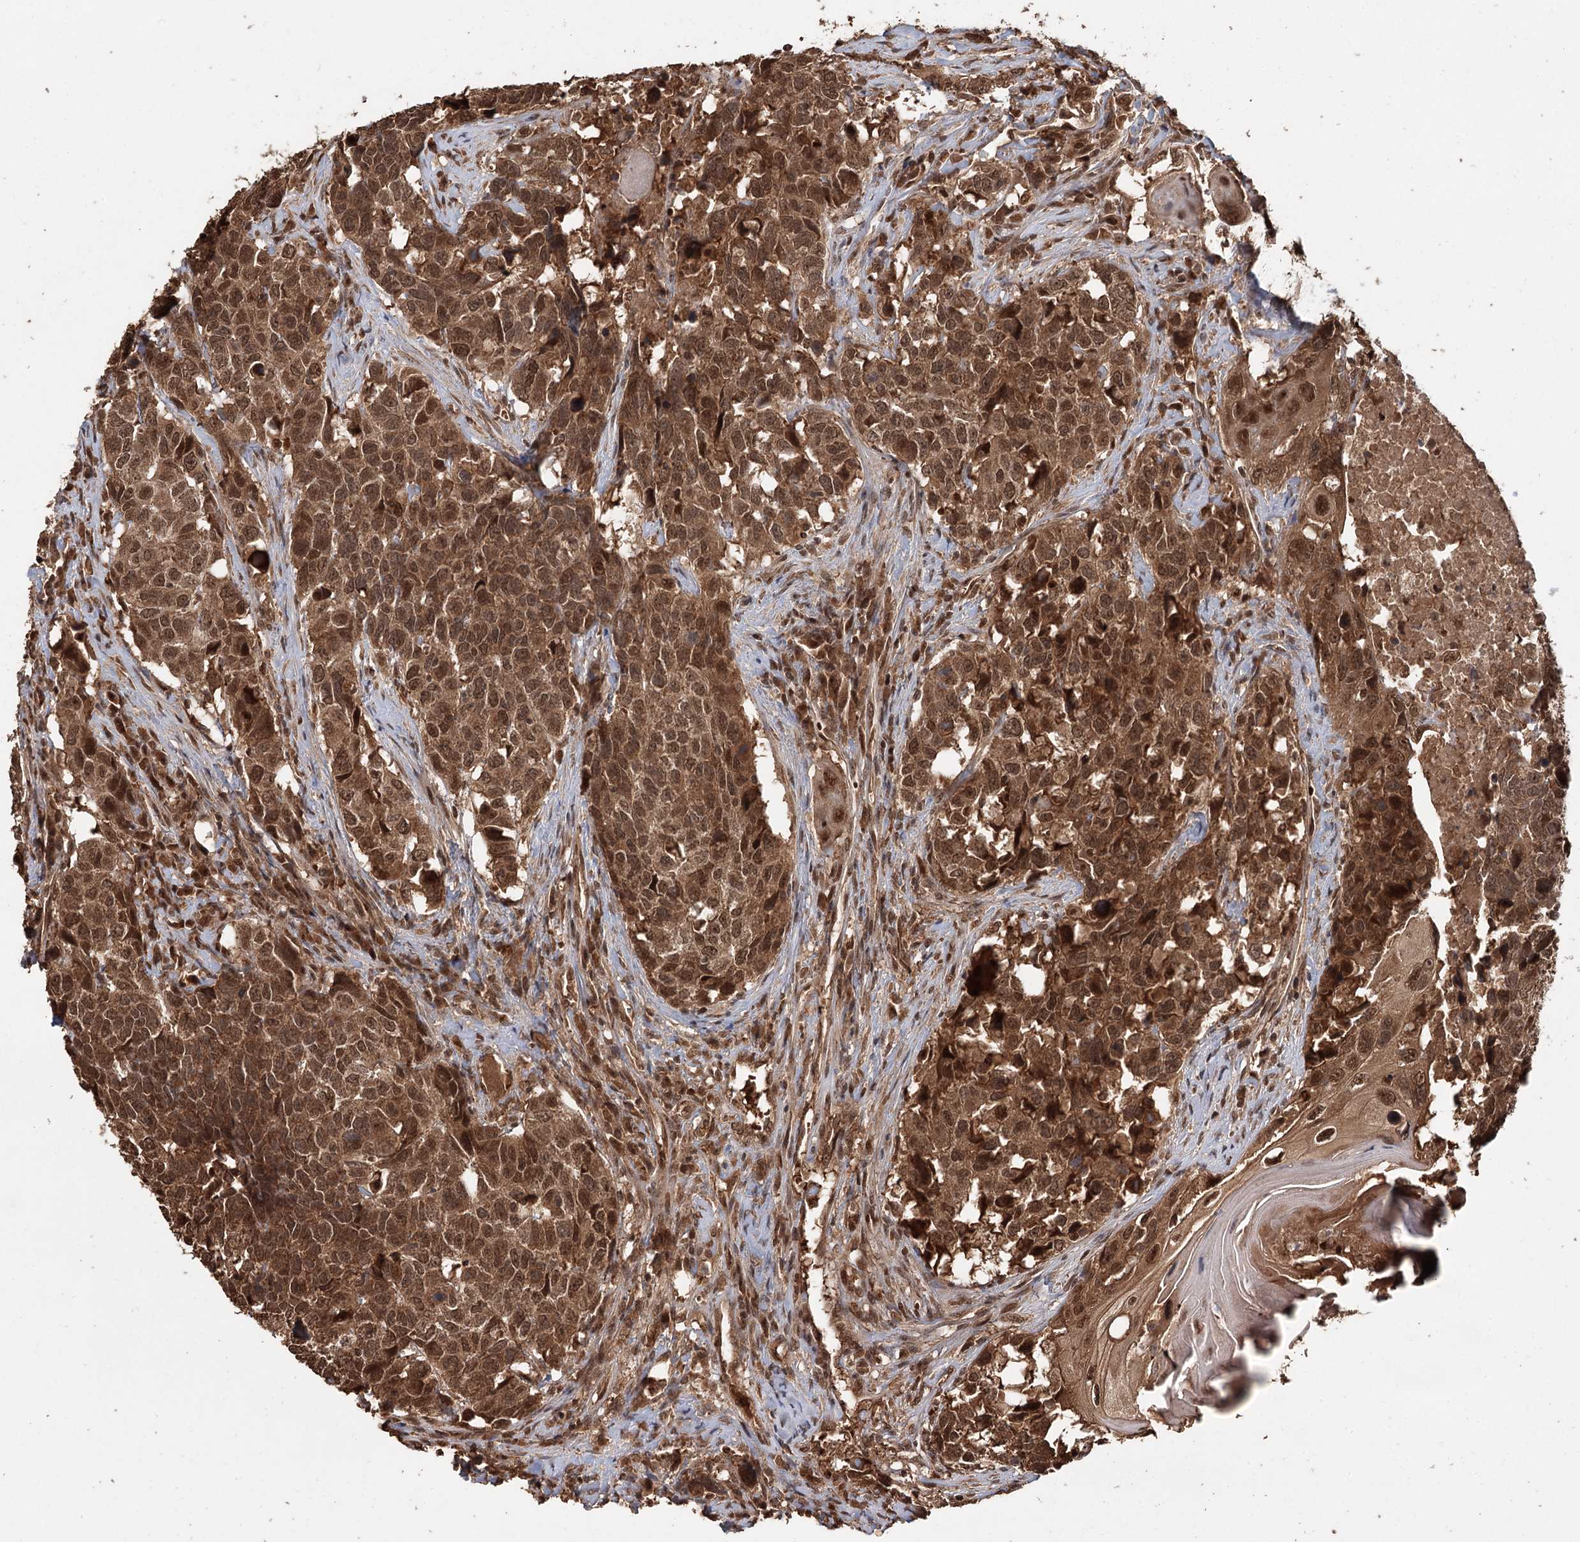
{"staining": {"intensity": "moderate", "quantity": ">75%", "location": "cytoplasmic/membranous,nuclear"}, "tissue": "head and neck cancer", "cell_type": "Tumor cells", "image_type": "cancer", "snomed": [{"axis": "morphology", "description": "Squamous cell carcinoma, NOS"}, {"axis": "topography", "description": "Head-Neck"}], "caption": "This is an image of immunohistochemistry (IHC) staining of head and neck cancer, which shows moderate positivity in the cytoplasmic/membranous and nuclear of tumor cells.", "gene": "N6AMT1", "patient": {"sex": "male", "age": 66}}